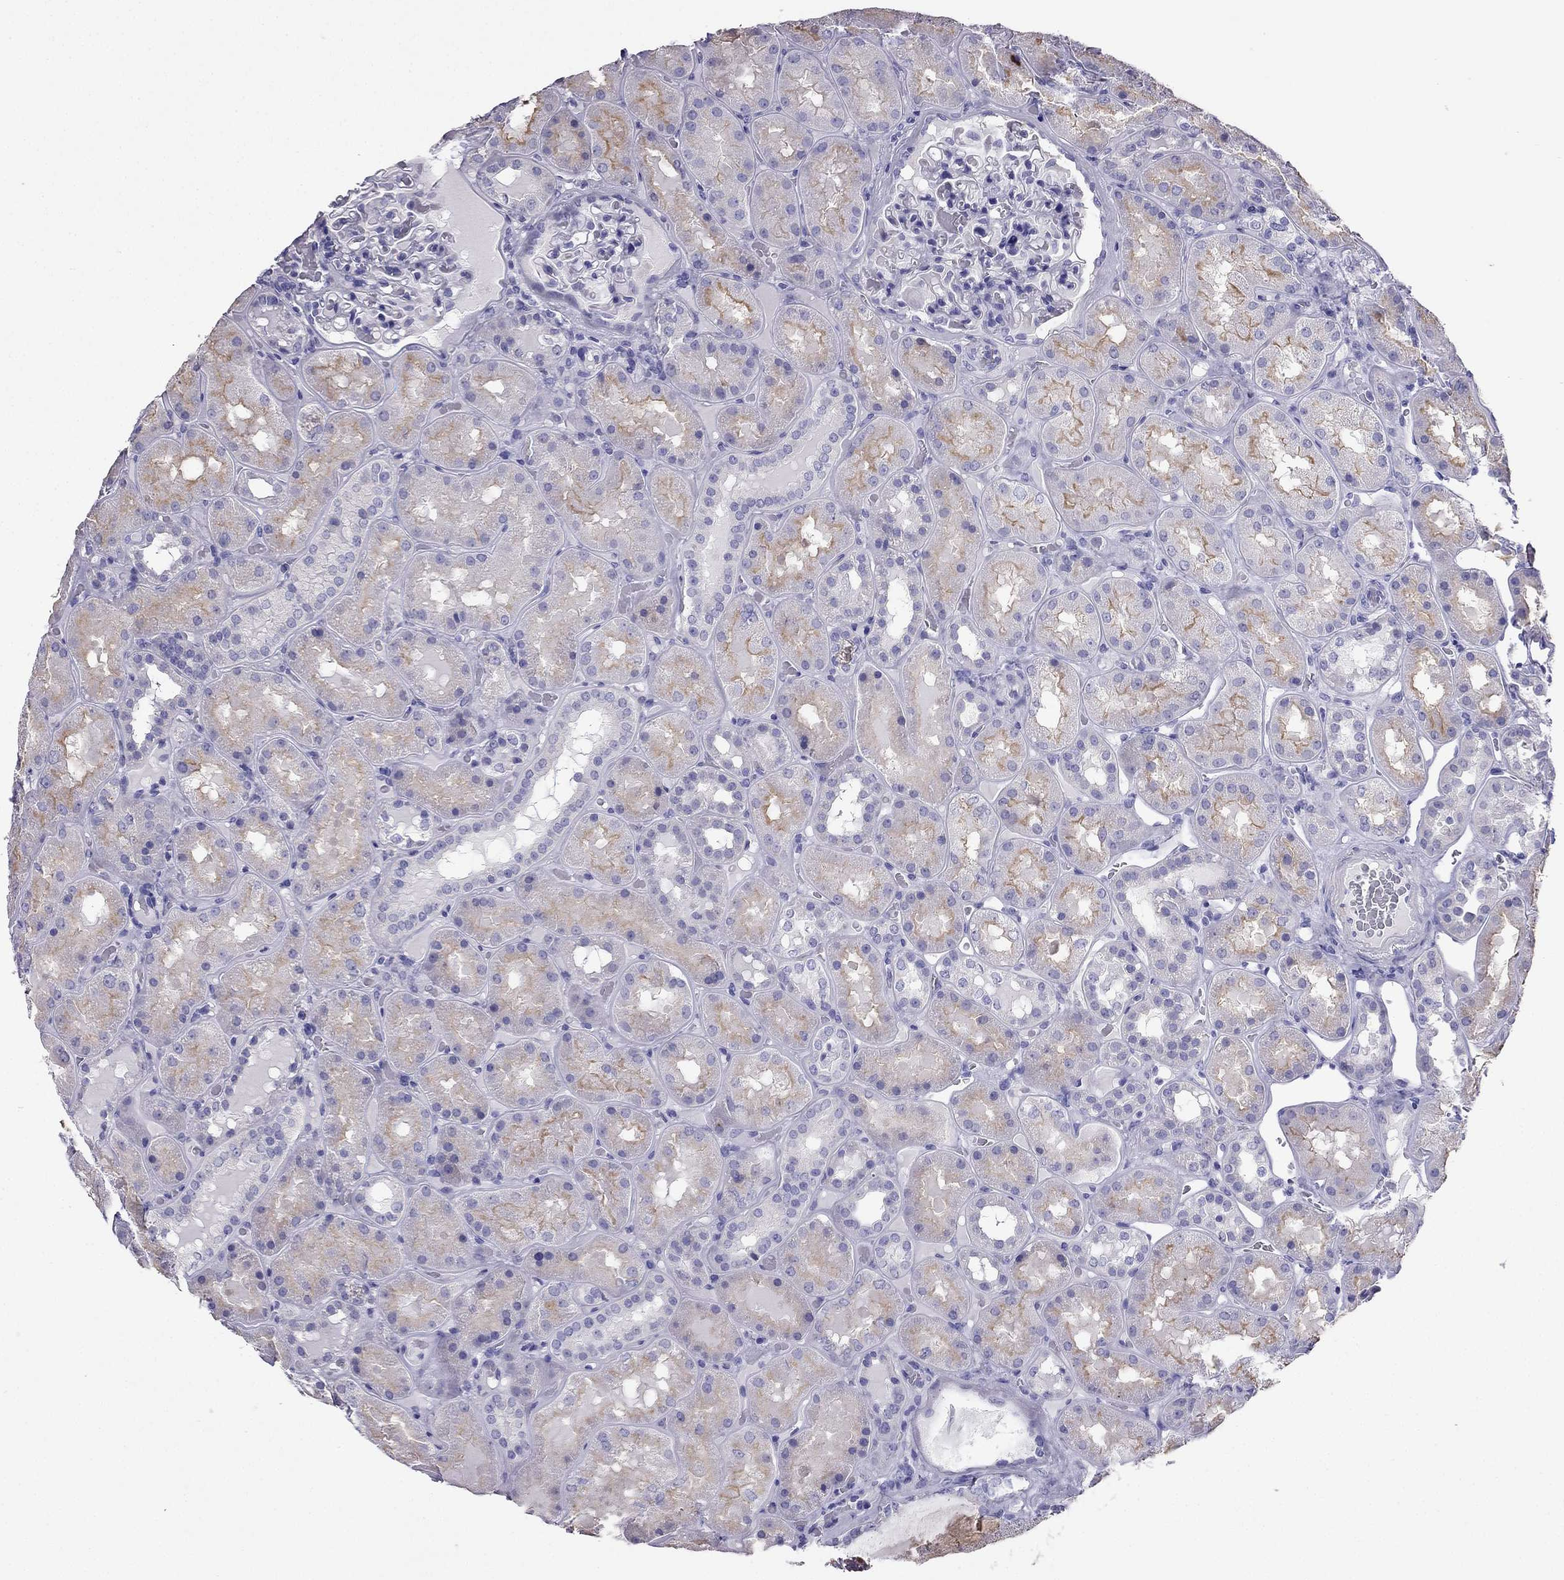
{"staining": {"intensity": "negative", "quantity": "none", "location": "none"}, "tissue": "kidney", "cell_type": "Cells in glomeruli", "image_type": "normal", "snomed": [{"axis": "morphology", "description": "Normal tissue, NOS"}, {"axis": "topography", "description": "Kidney"}], "caption": "A high-resolution micrograph shows IHC staining of benign kidney, which exhibits no significant staining in cells in glomeruli. The staining is performed using DAB brown chromogen with nuclei counter-stained in using hematoxylin.", "gene": "PTH", "patient": {"sex": "male", "age": 73}}